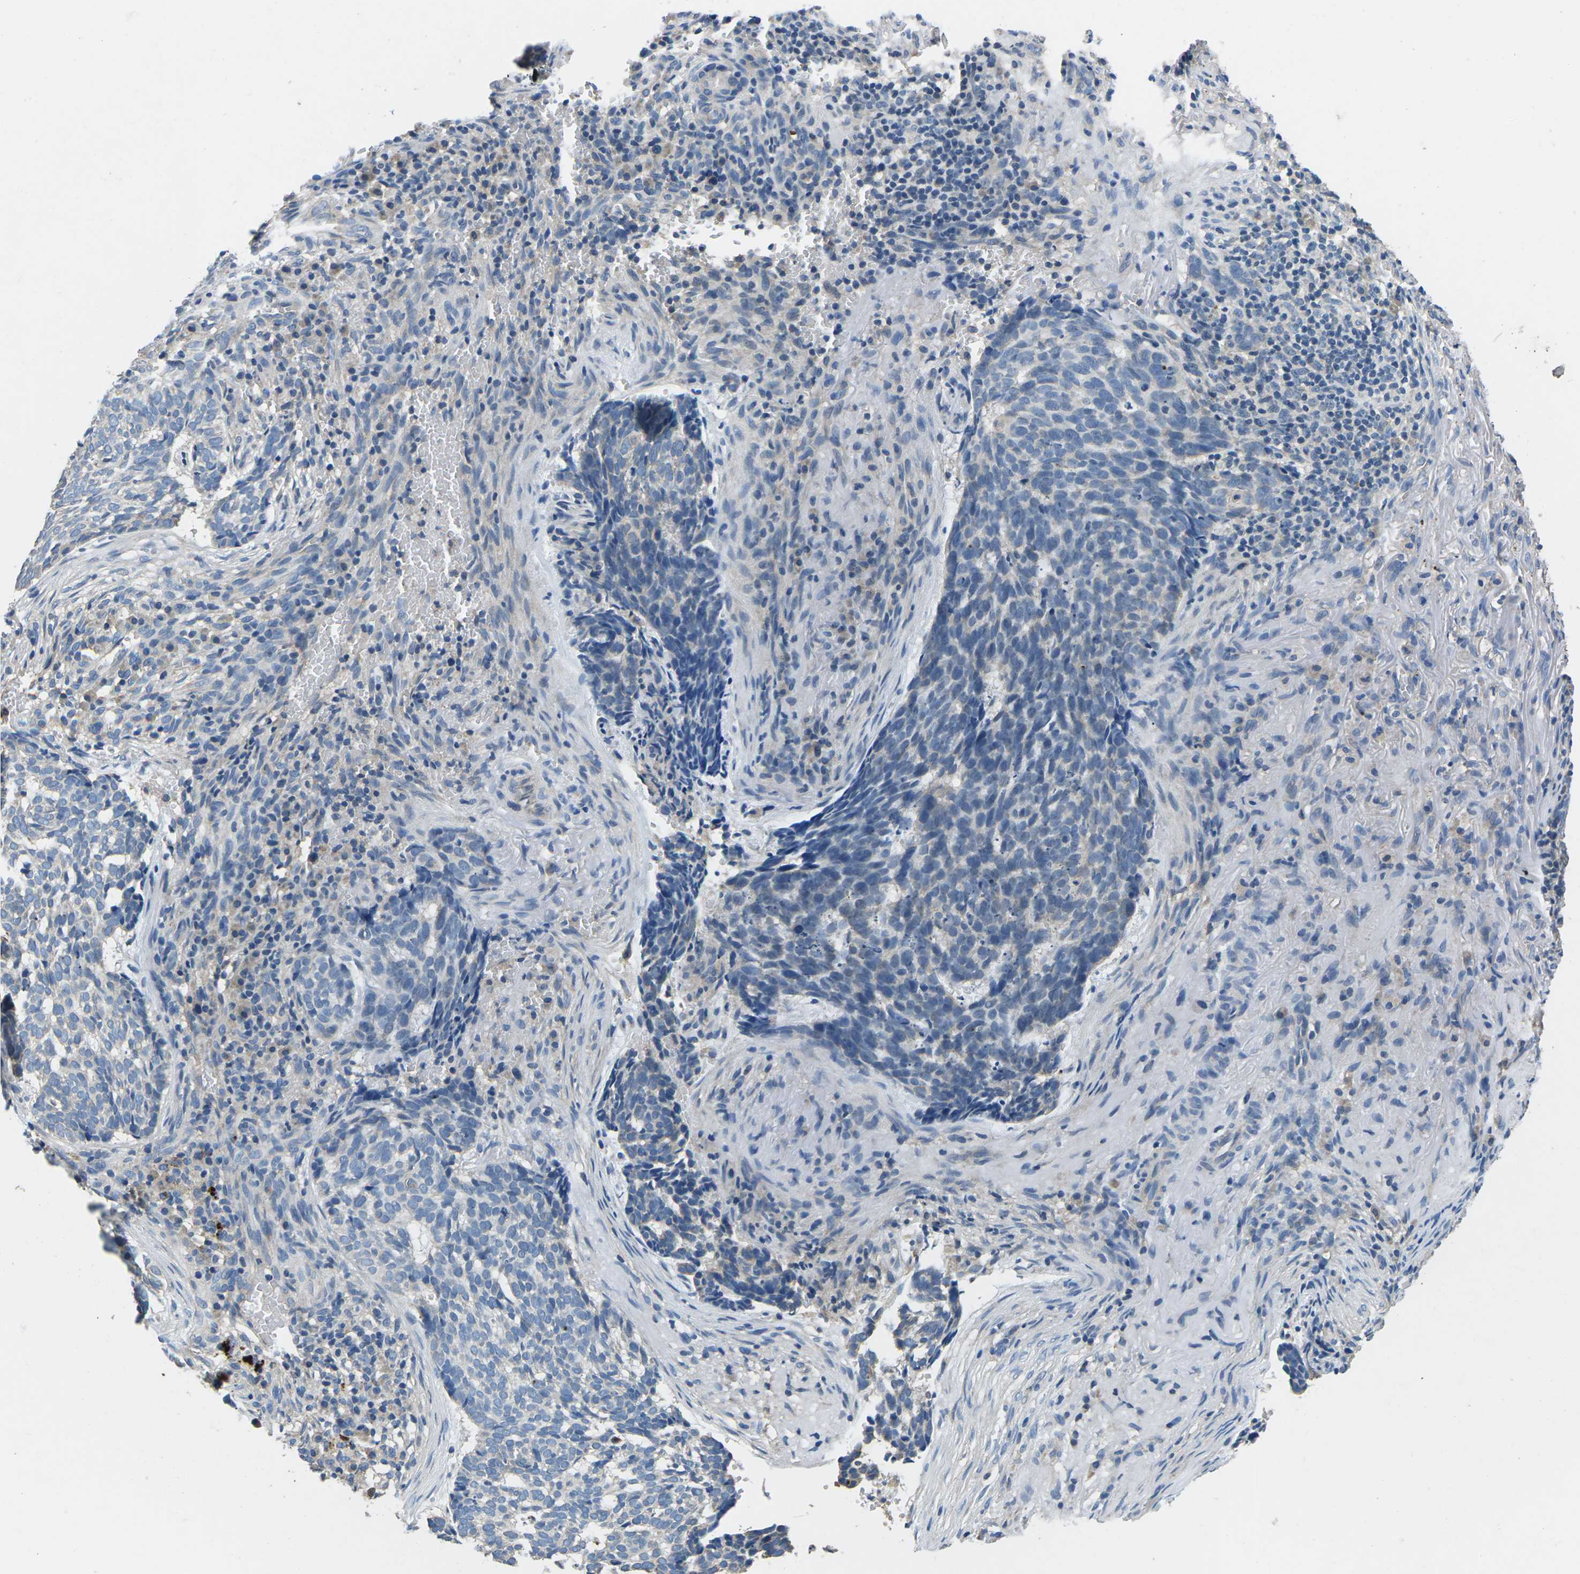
{"staining": {"intensity": "negative", "quantity": "none", "location": "none"}, "tissue": "skin cancer", "cell_type": "Tumor cells", "image_type": "cancer", "snomed": [{"axis": "morphology", "description": "Basal cell carcinoma"}, {"axis": "topography", "description": "Skin"}], "caption": "Immunohistochemistry histopathology image of neoplastic tissue: skin cancer (basal cell carcinoma) stained with DAB (3,3'-diaminobenzidine) displays no significant protein staining in tumor cells.", "gene": "PDCD6IP", "patient": {"sex": "male", "age": 85}}